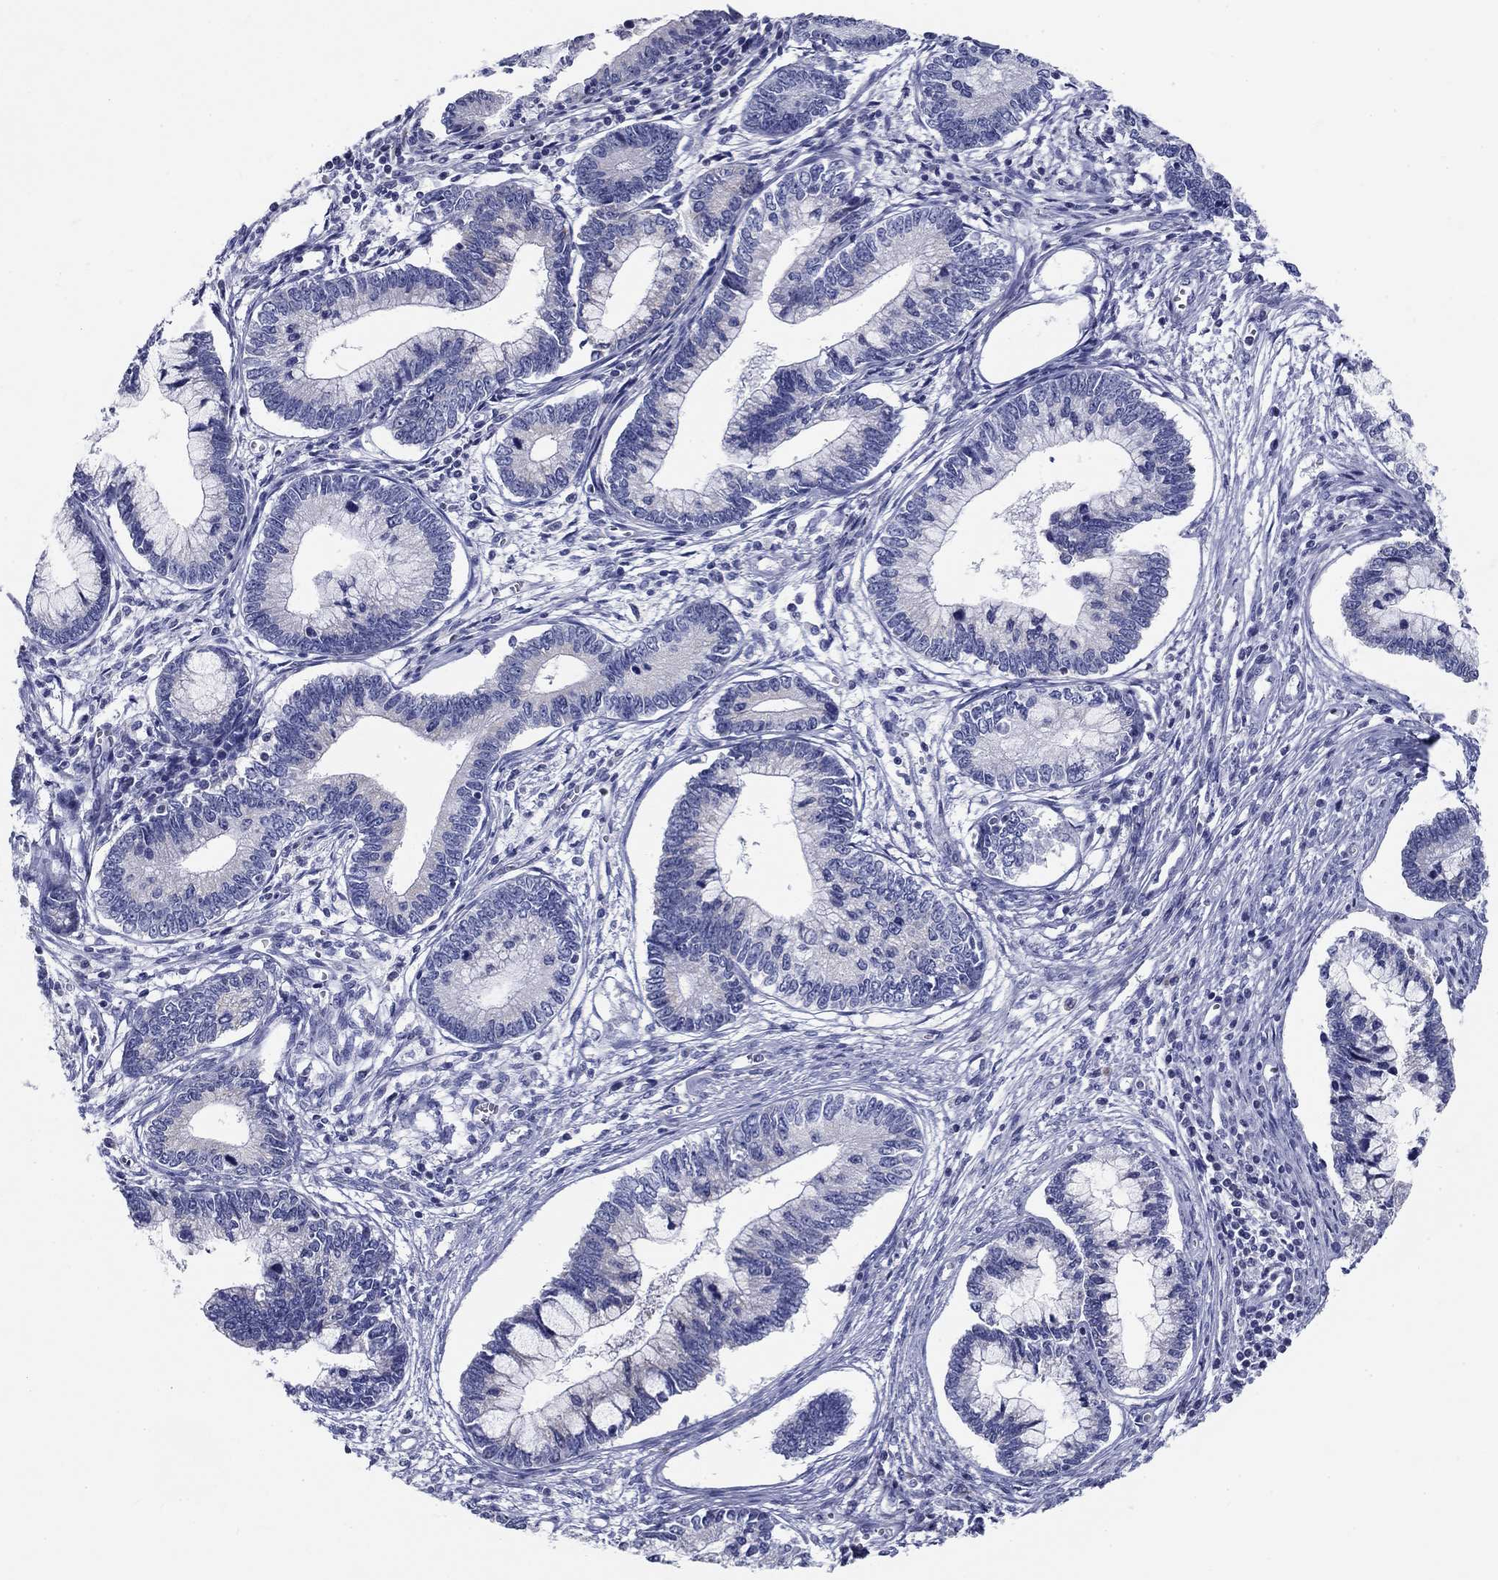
{"staining": {"intensity": "negative", "quantity": "none", "location": "none"}, "tissue": "cervical cancer", "cell_type": "Tumor cells", "image_type": "cancer", "snomed": [{"axis": "morphology", "description": "Adenocarcinoma, NOS"}, {"axis": "topography", "description": "Cervix"}], "caption": "Protein analysis of cervical adenocarcinoma reveals no significant positivity in tumor cells.", "gene": "UPB1", "patient": {"sex": "female", "age": 44}}